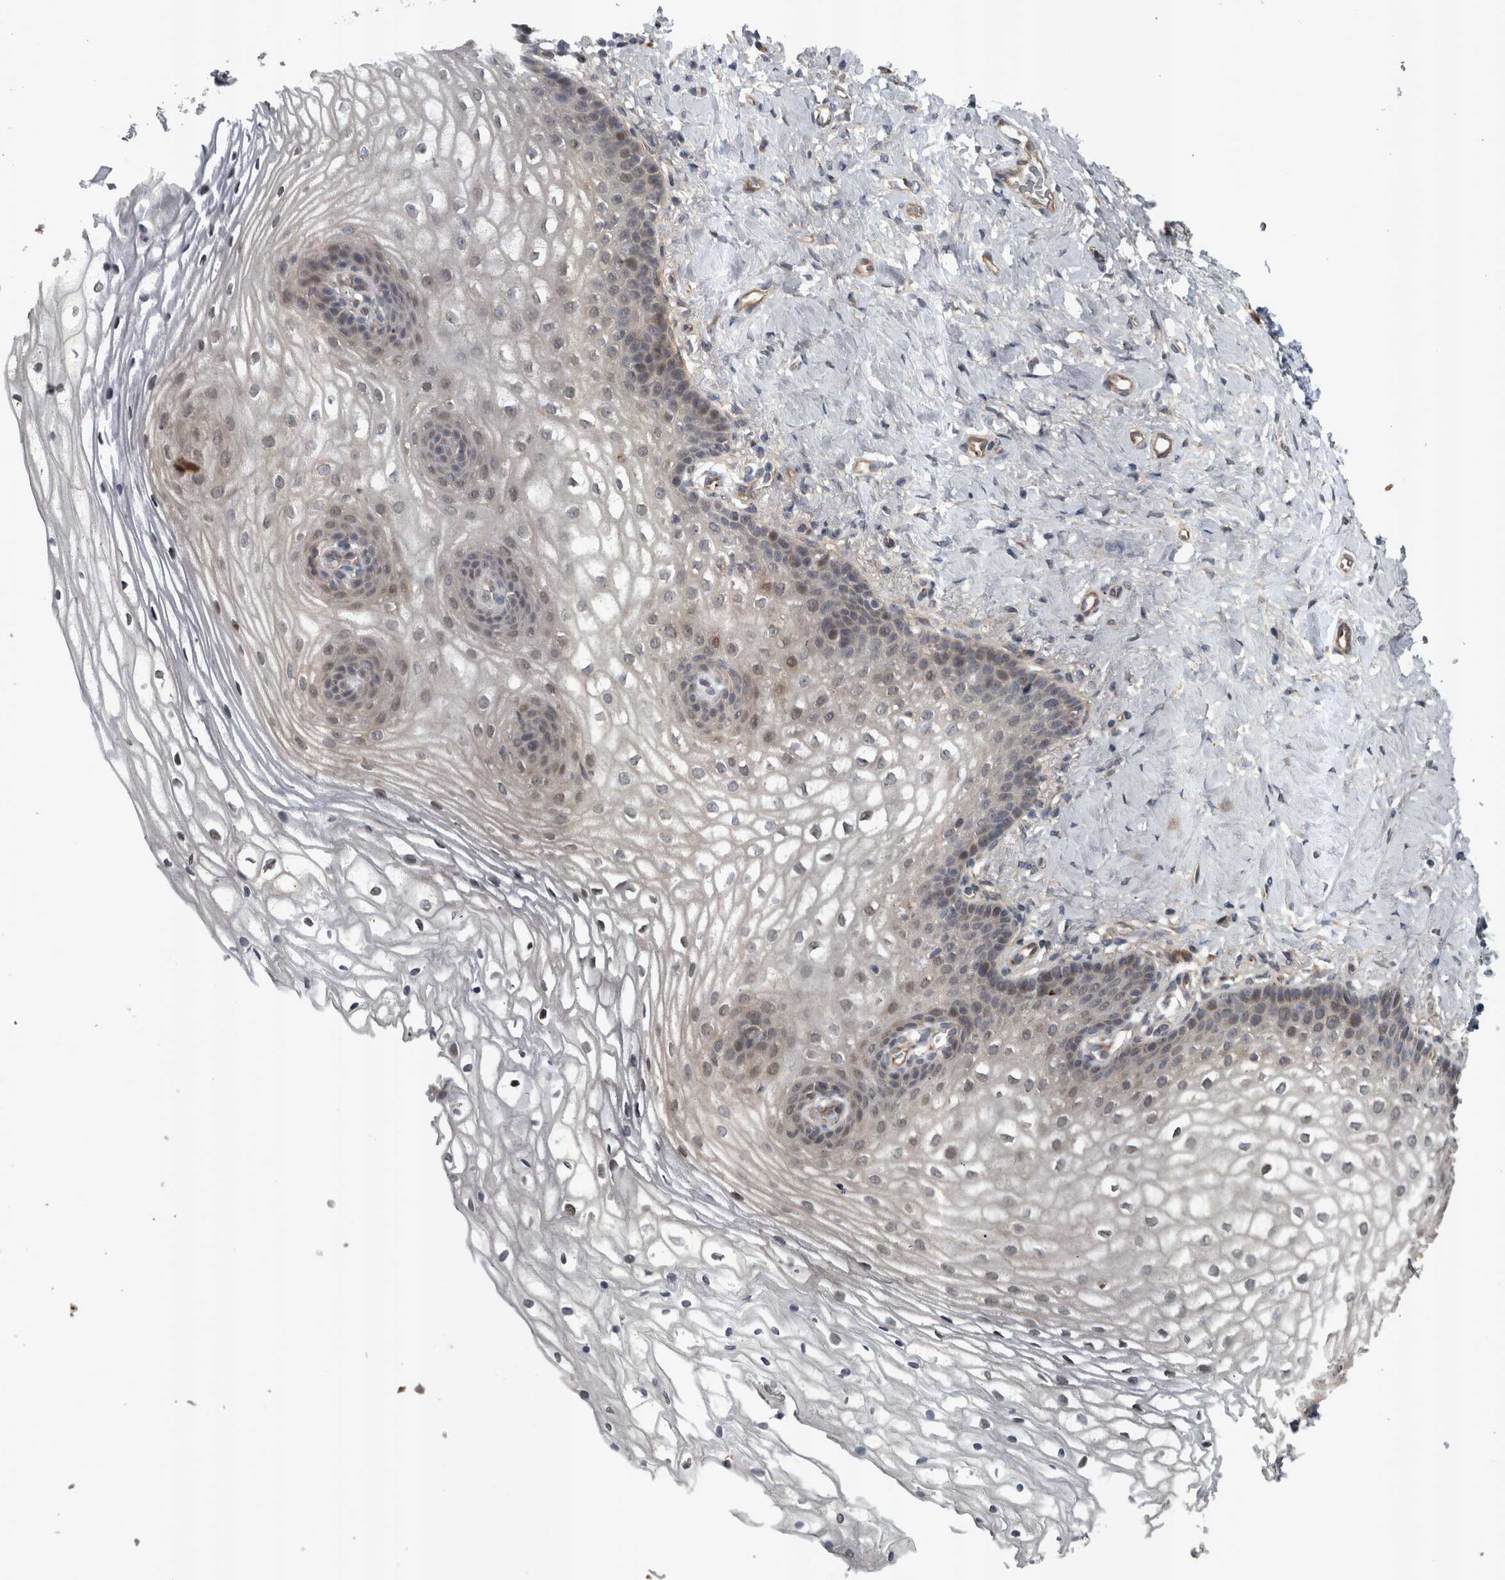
{"staining": {"intensity": "weak", "quantity": "<25%", "location": "nuclear"}, "tissue": "vagina", "cell_type": "Squamous epithelial cells", "image_type": "normal", "snomed": [{"axis": "morphology", "description": "Normal tissue, NOS"}, {"axis": "topography", "description": "Vagina"}], "caption": "Squamous epithelial cells show no significant protein positivity in unremarkable vagina. Nuclei are stained in blue.", "gene": "ZNF345", "patient": {"sex": "female", "age": 60}}